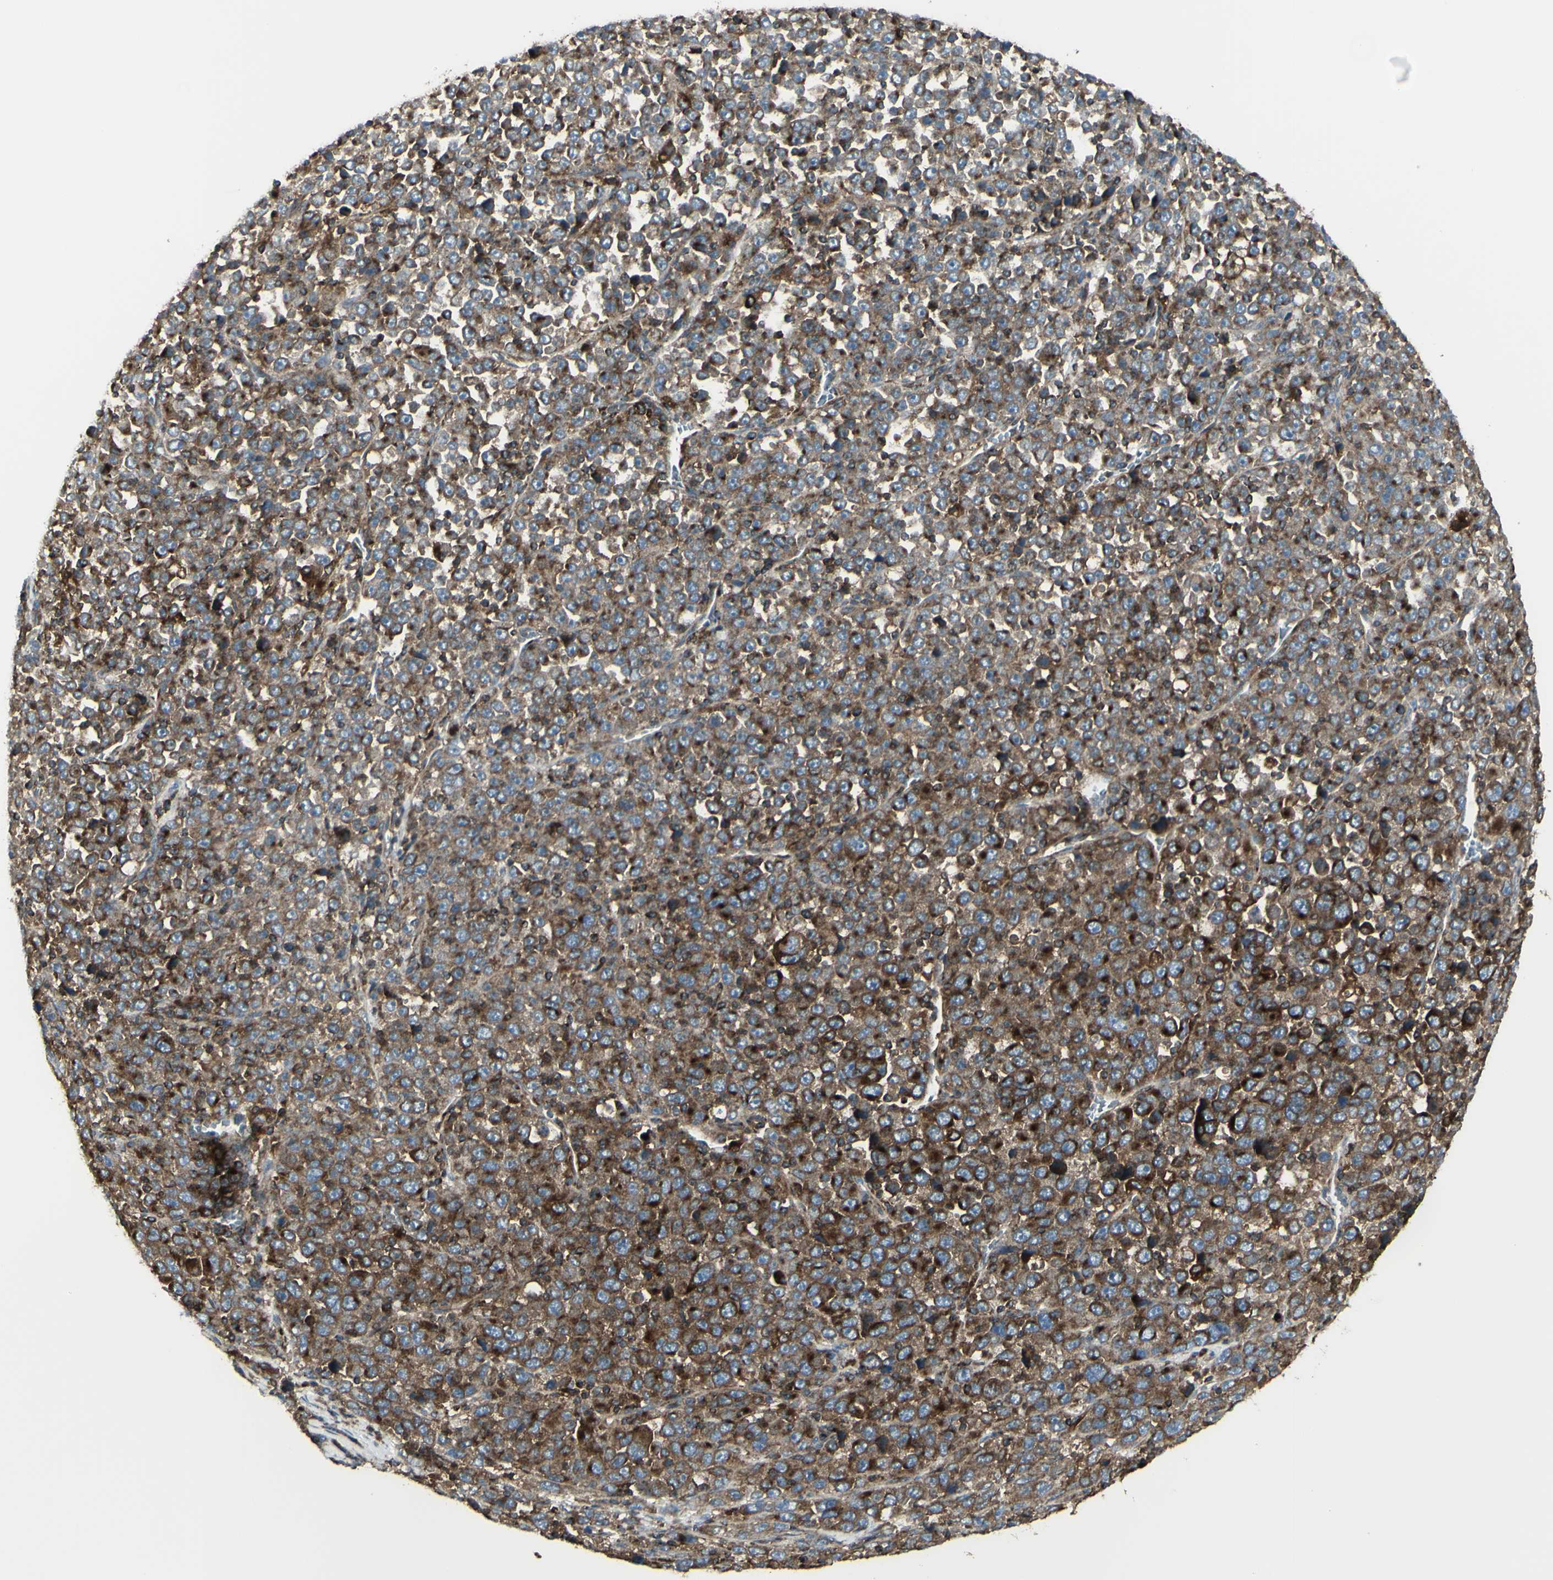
{"staining": {"intensity": "strong", "quantity": ">75%", "location": "cytoplasmic/membranous"}, "tissue": "stomach cancer", "cell_type": "Tumor cells", "image_type": "cancer", "snomed": [{"axis": "morphology", "description": "Normal tissue, NOS"}, {"axis": "morphology", "description": "Adenocarcinoma, NOS"}, {"axis": "topography", "description": "Stomach, upper"}, {"axis": "topography", "description": "Stomach"}], "caption": "IHC of human adenocarcinoma (stomach) reveals high levels of strong cytoplasmic/membranous positivity in approximately >75% of tumor cells.", "gene": "NAPA", "patient": {"sex": "male", "age": 59}}